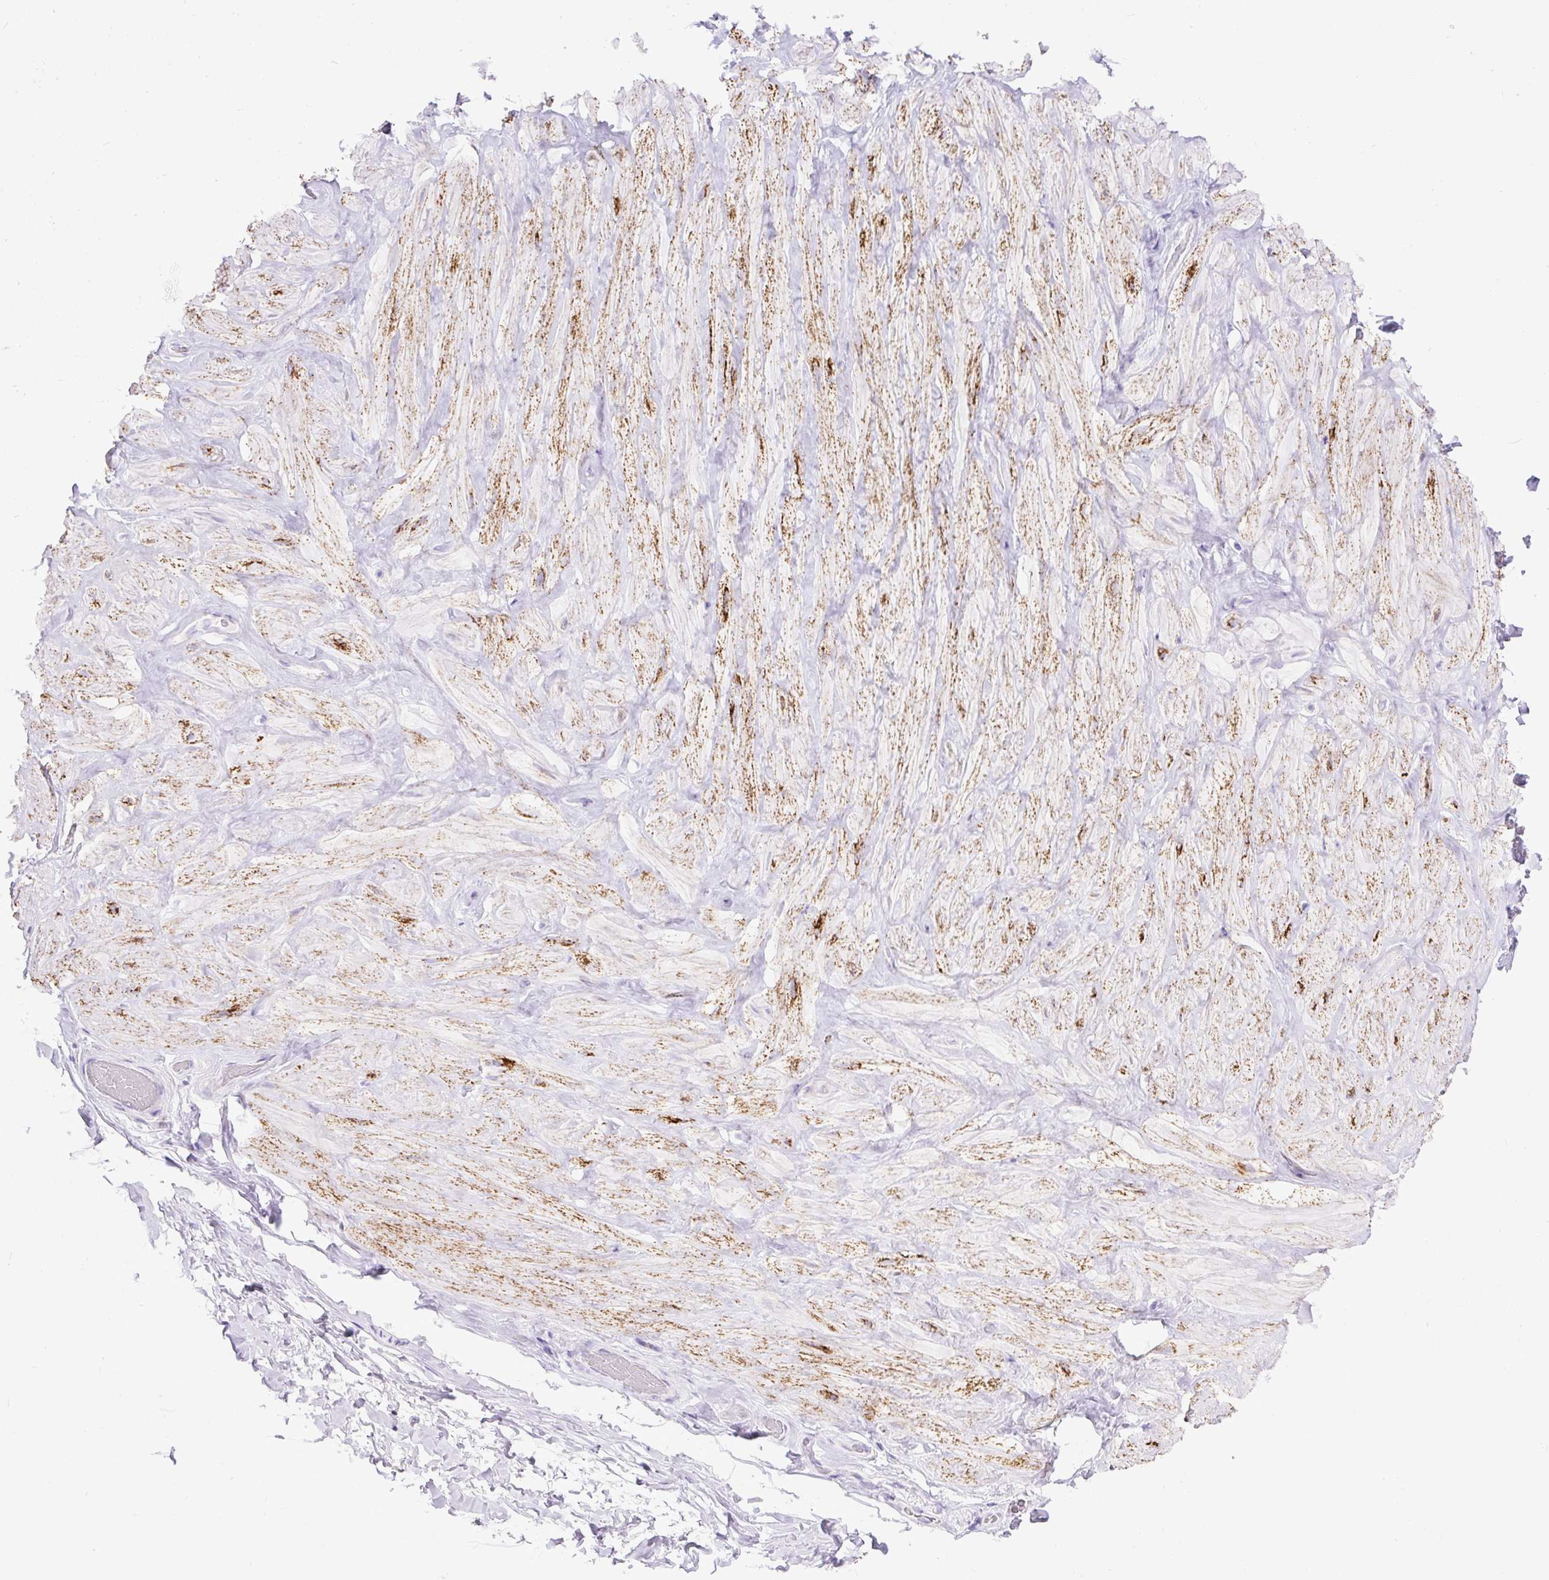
{"staining": {"intensity": "negative", "quantity": "none", "location": "none"}, "tissue": "adipose tissue", "cell_type": "Adipocytes", "image_type": "normal", "snomed": [{"axis": "morphology", "description": "Normal tissue, NOS"}, {"axis": "topography", "description": "Vascular tissue"}, {"axis": "topography", "description": "Peripheral nerve tissue"}], "caption": "The micrograph demonstrates no significant positivity in adipocytes of adipose tissue. (Stains: DAB immunohistochemistry (IHC) with hematoxylin counter stain, Microscopy: brightfield microscopy at high magnification).", "gene": "ZNF256", "patient": {"sex": "male", "age": 41}}